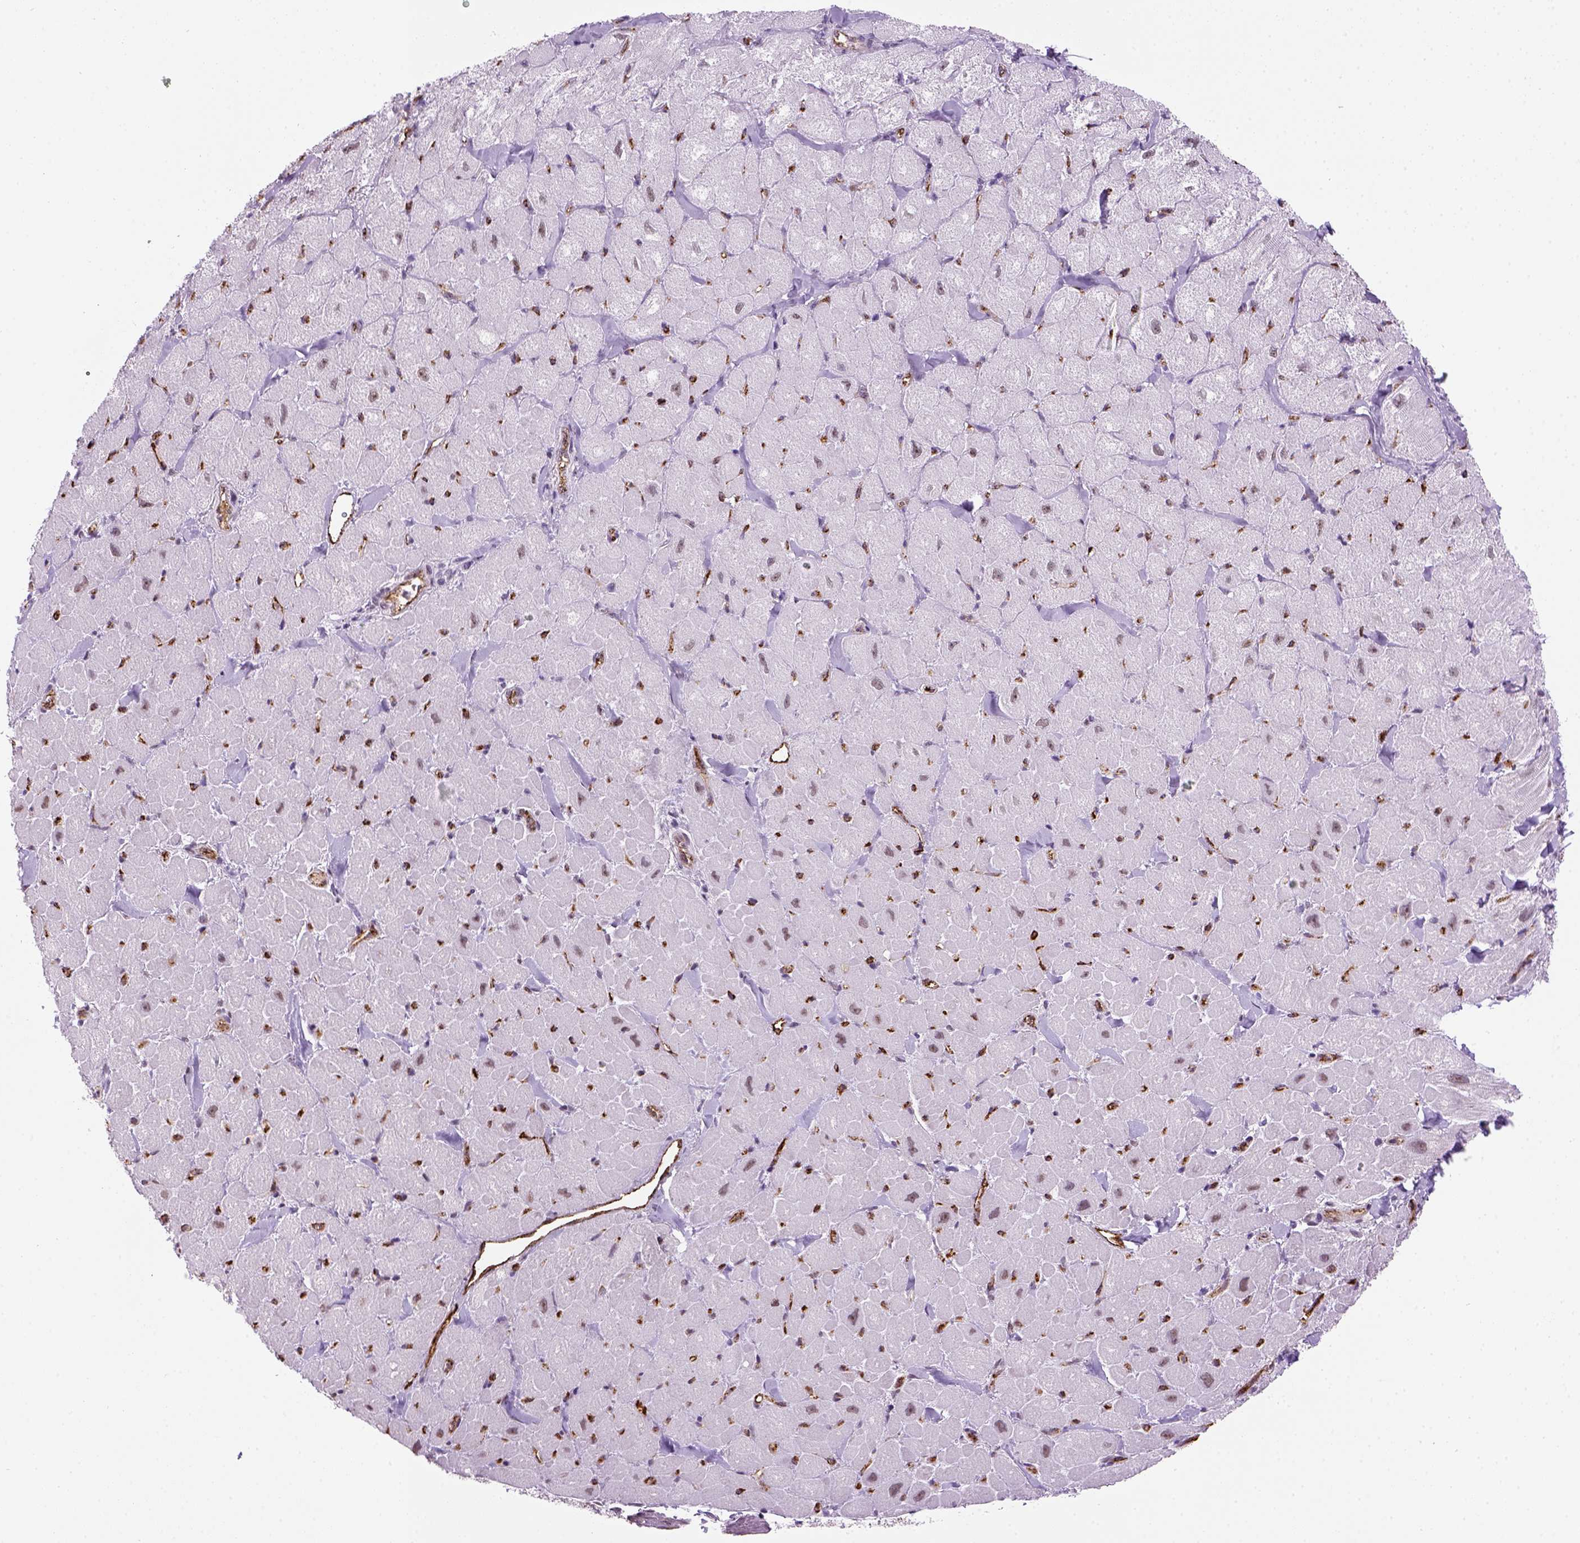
{"staining": {"intensity": "negative", "quantity": "none", "location": "none"}, "tissue": "heart muscle", "cell_type": "Cardiomyocytes", "image_type": "normal", "snomed": [{"axis": "morphology", "description": "Normal tissue, NOS"}, {"axis": "topography", "description": "Heart"}], "caption": "A micrograph of human heart muscle is negative for staining in cardiomyocytes. (Immunohistochemistry (ihc), brightfield microscopy, high magnification).", "gene": "VWF", "patient": {"sex": "male", "age": 60}}